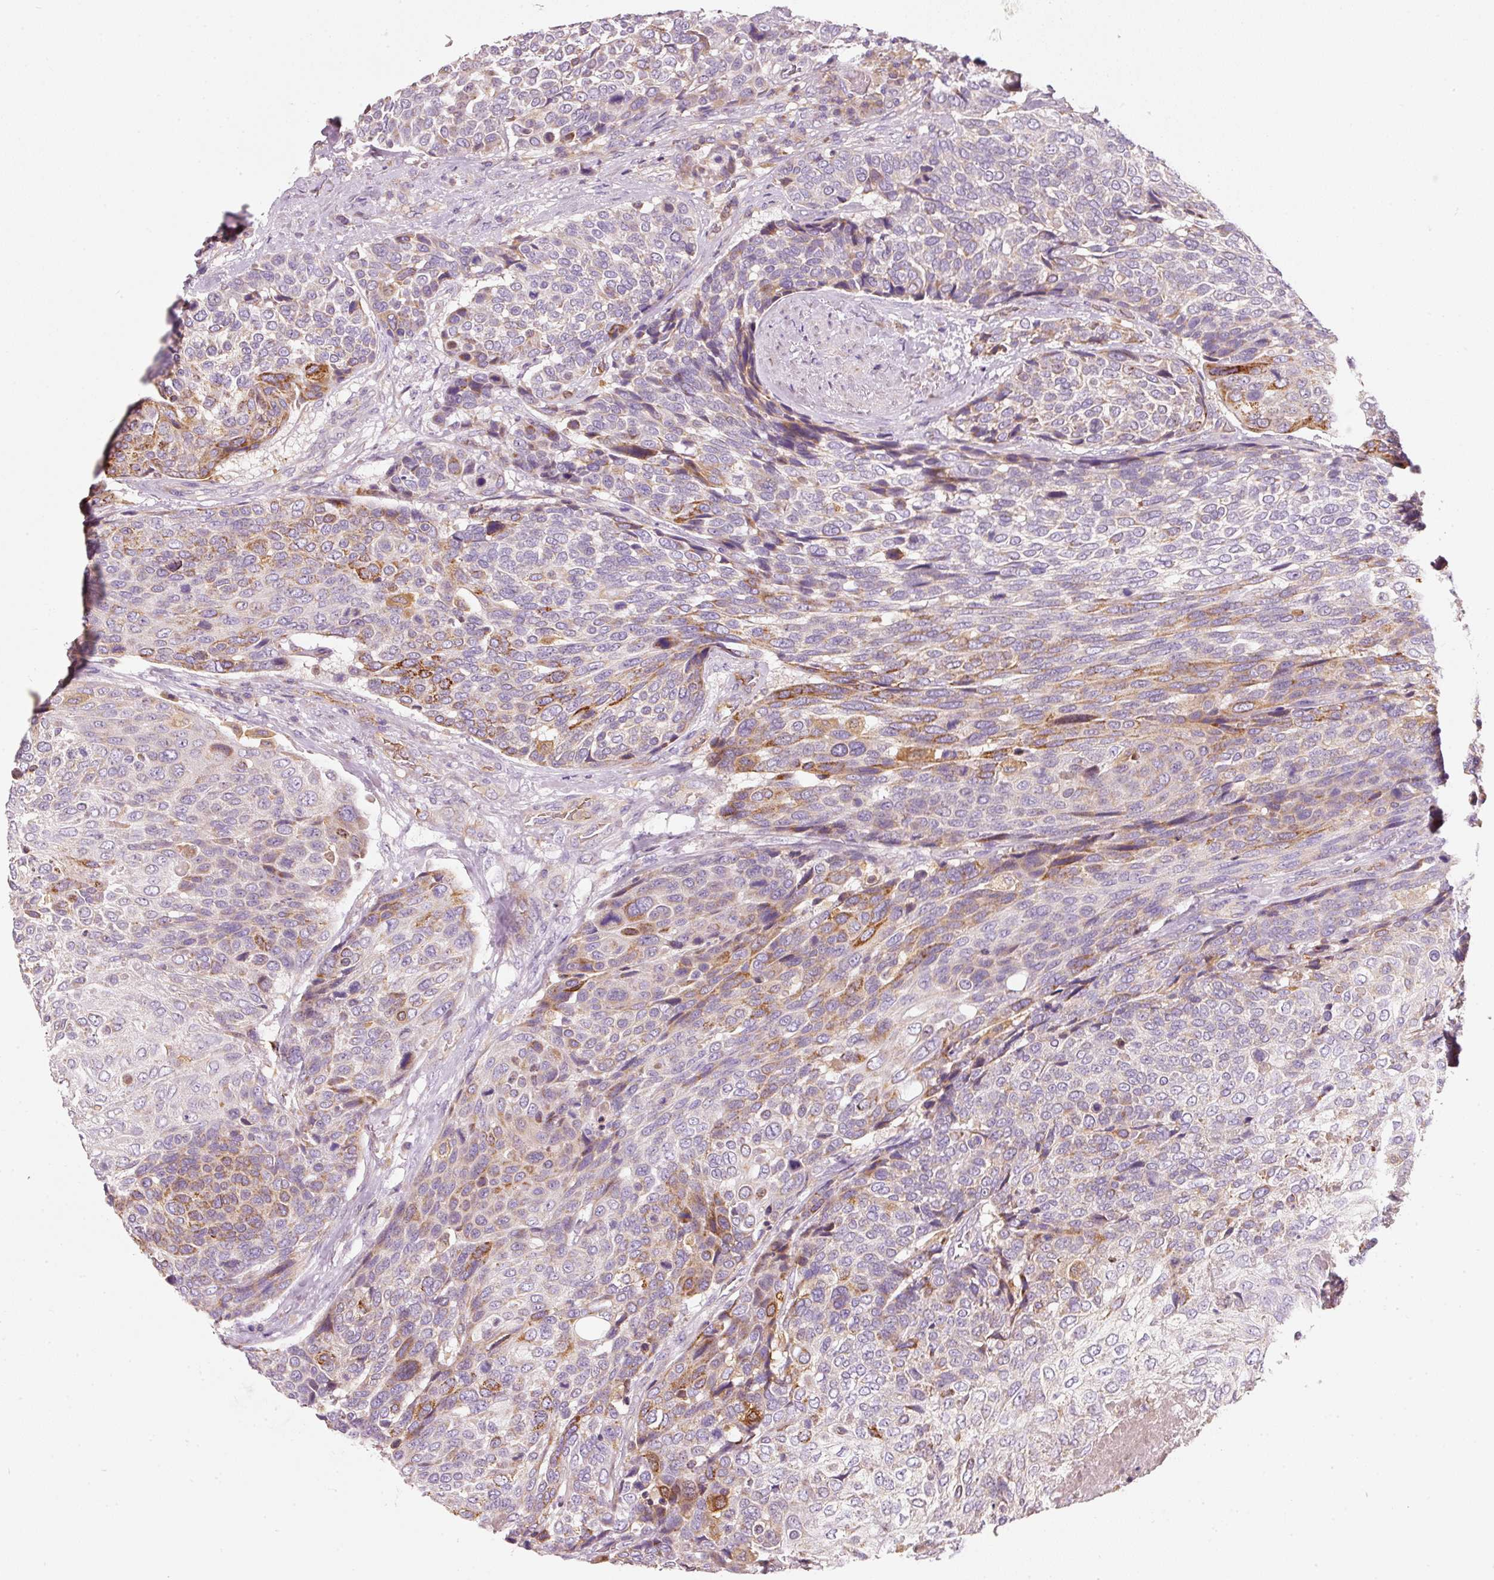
{"staining": {"intensity": "moderate", "quantity": "25%-75%", "location": "cytoplasmic/membranous"}, "tissue": "urothelial cancer", "cell_type": "Tumor cells", "image_type": "cancer", "snomed": [{"axis": "morphology", "description": "Urothelial carcinoma, High grade"}, {"axis": "topography", "description": "Urinary bladder"}], "caption": "An image of human high-grade urothelial carcinoma stained for a protein displays moderate cytoplasmic/membranous brown staining in tumor cells.", "gene": "IQGAP2", "patient": {"sex": "female", "age": 70}}